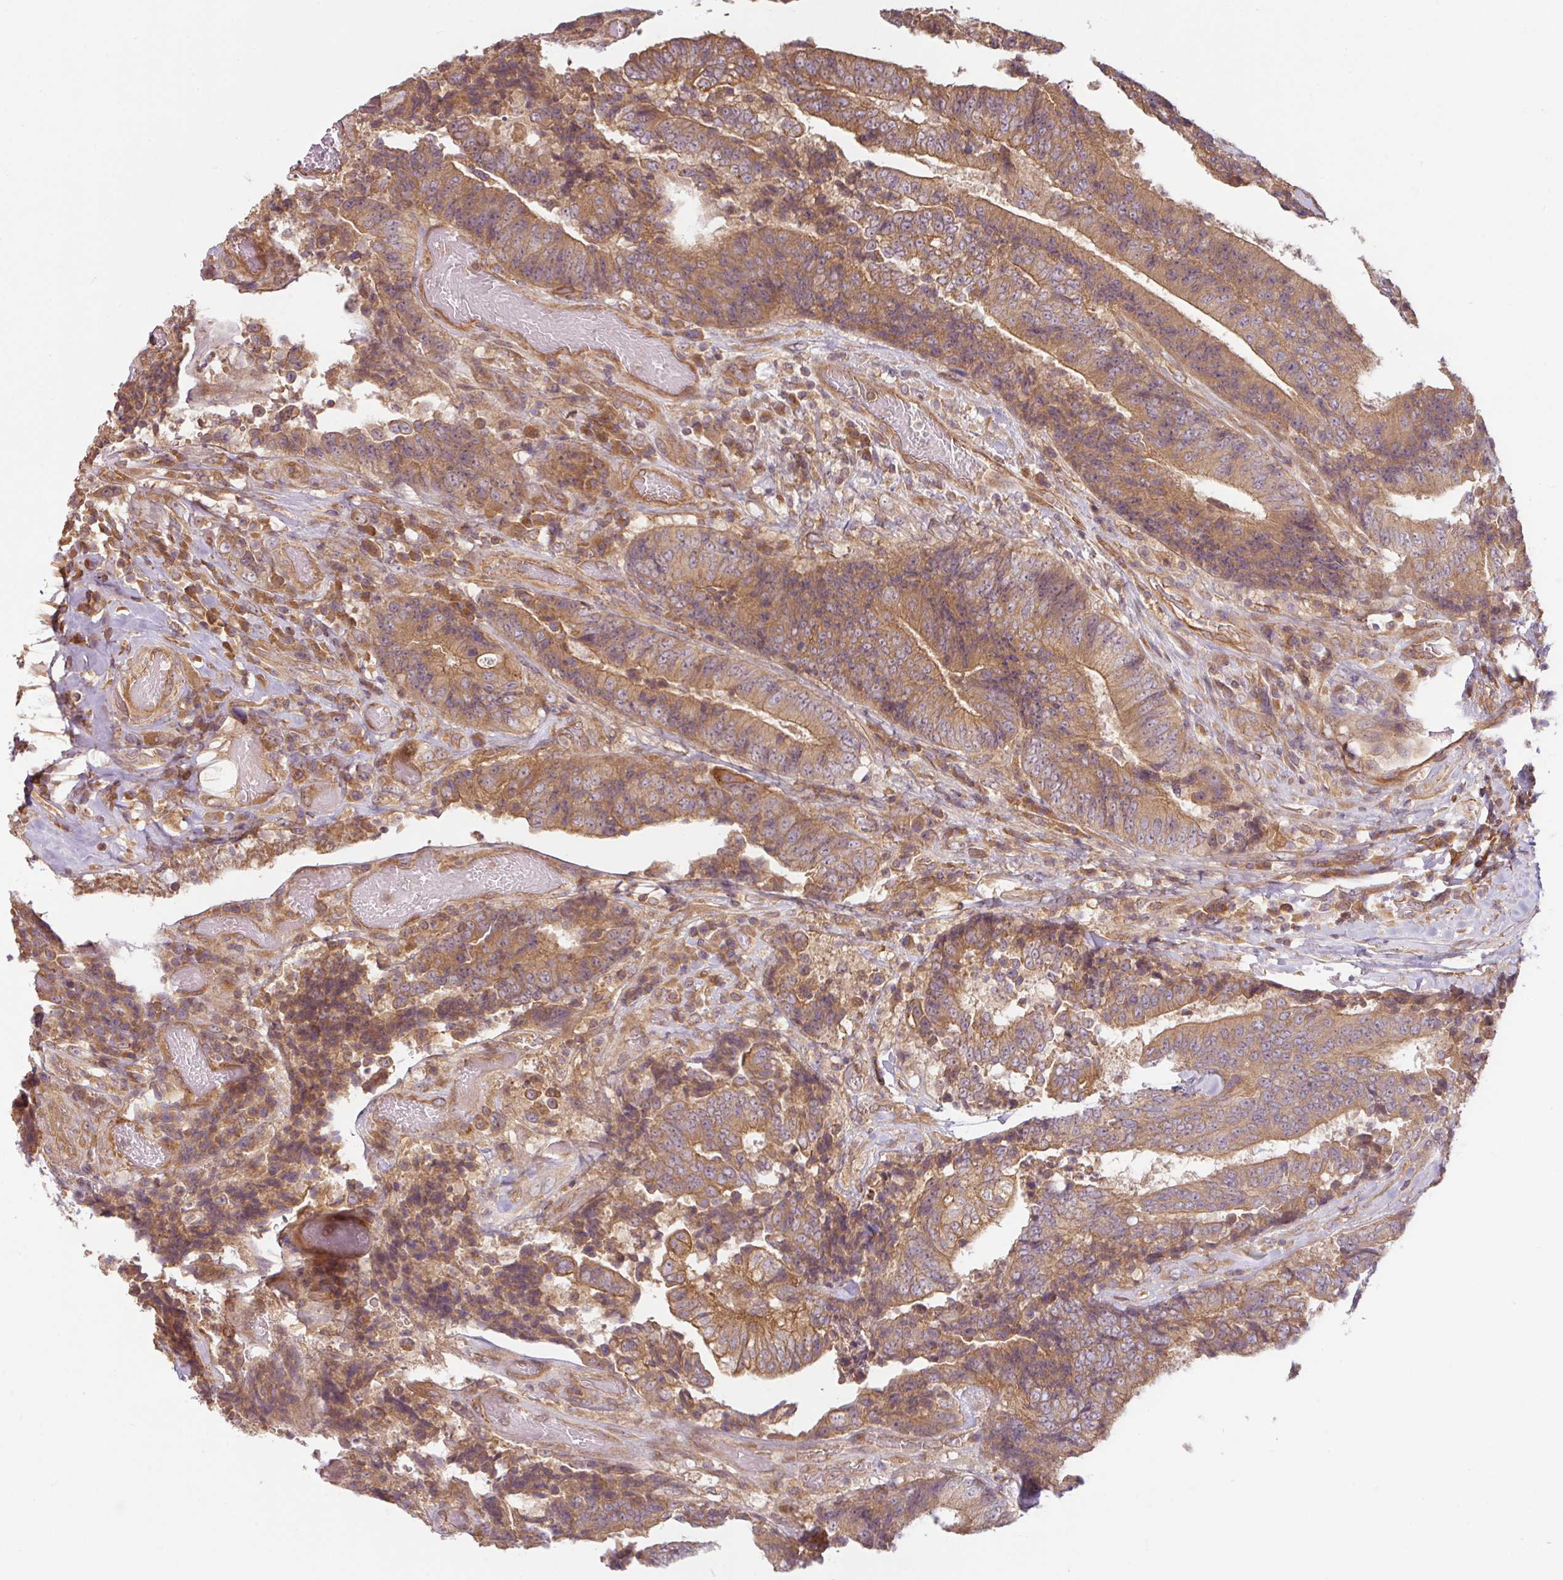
{"staining": {"intensity": "moderate", "quantity": ">75%", "location": "cytoplasmic/membranous"}, "tissue": "colorectal cancer", "cell_type": "Tumor cells", "image_type": "cancer", "snomed": [{"axis": "morphology", "description": "Adenocarcinoma, NOS"}, {"axis": "topography", "description": "Rectum"}], "caption": "Moderate cytoplasmic/membranous expression for a protein is identified in approximately >75% of tumor cells of colorectal adenocarcinoma using IHC.", "gene": "RNF31", "patient": {"sex": "male", "age": 72}}